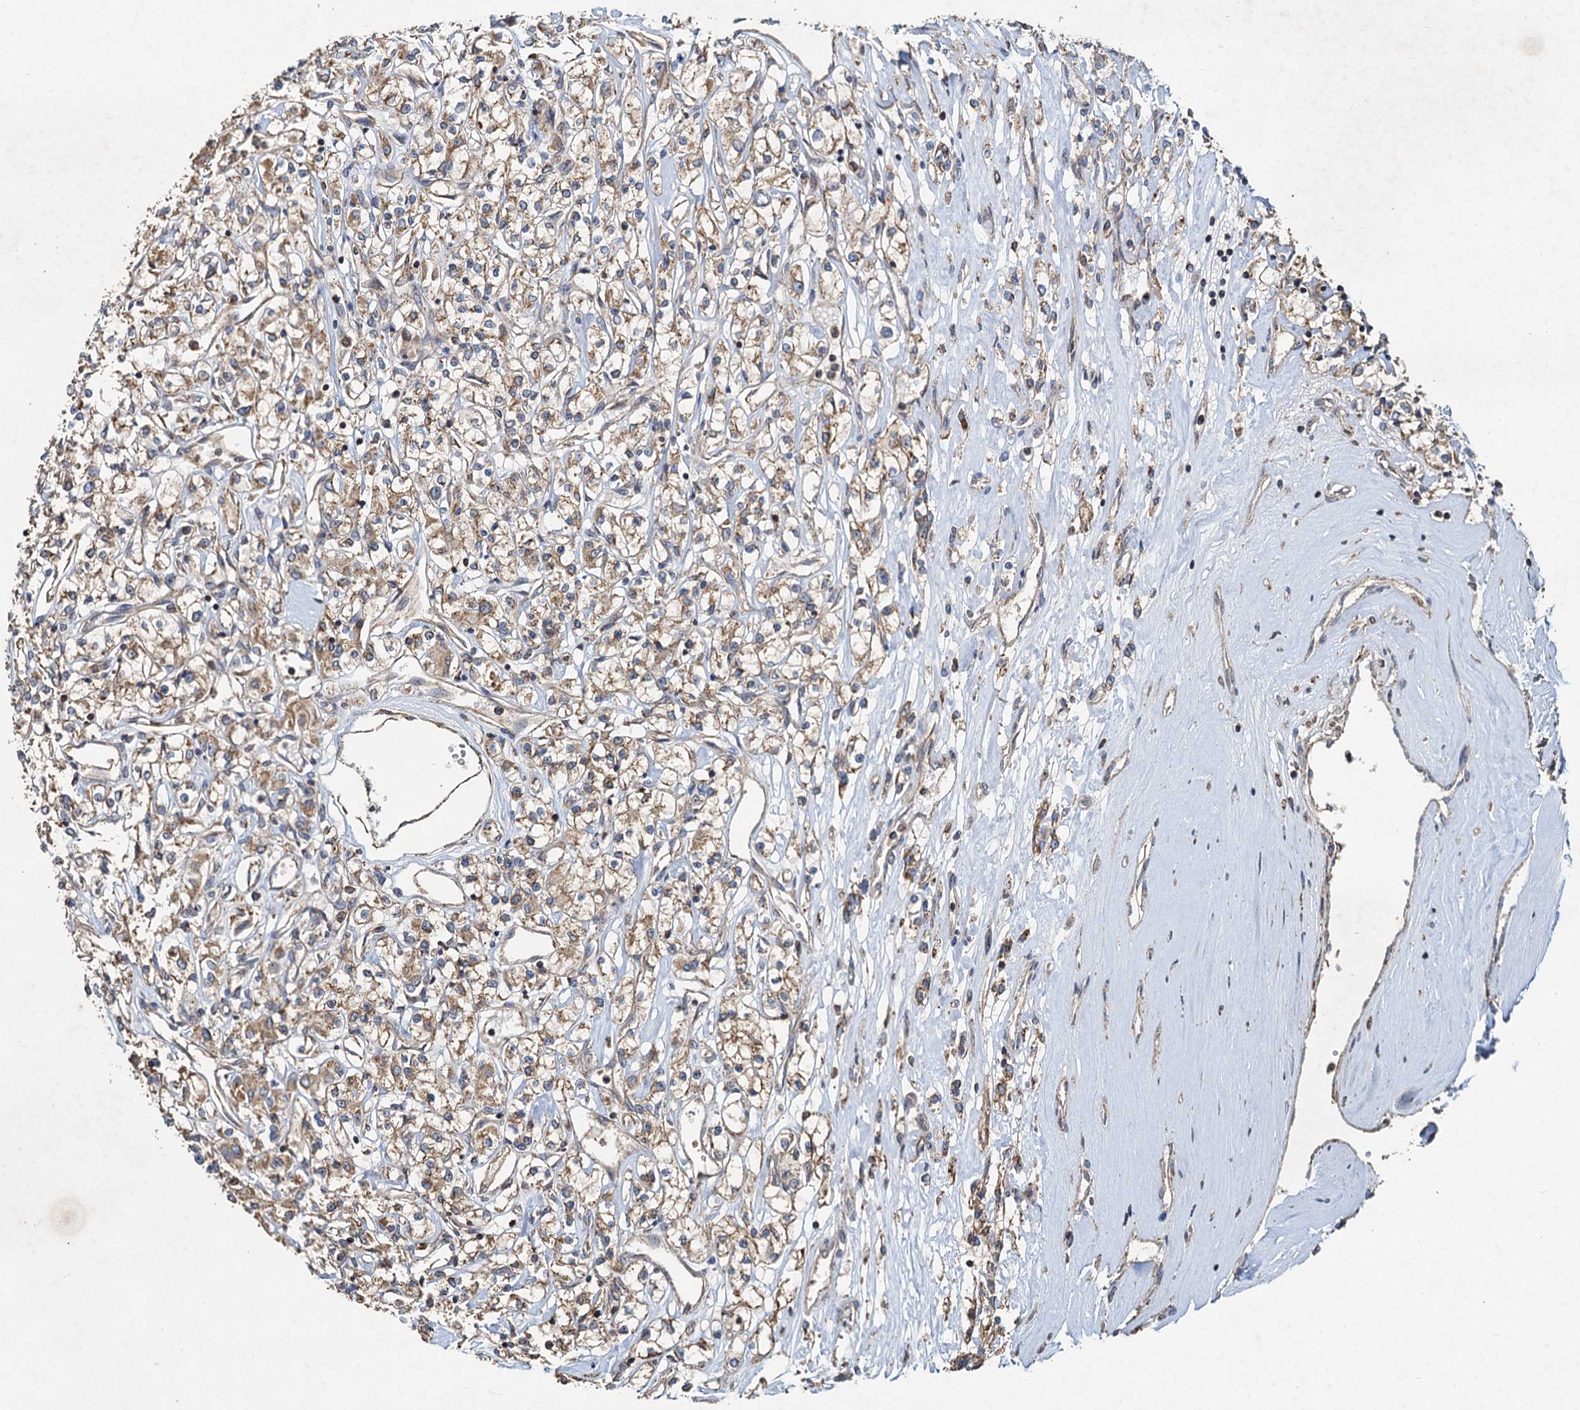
{"staining": {"intensity": "moderate", "quantity": ">75%", "location": "cytoplasmic/membranous"}, "tissue": "renal cancer", "cell_type": "Tumor cells", "image_type": "cancer", "snomed": [{"axis": "morphology", "description": "Adenocarcinoma, NOS"}, {"axis": "topography", "description": "Kidney"}], "caption": "A brown stain highlights moderate cytoplasmic/membranous positivity of a protein in human renal cancer (adenocarcinoma) tumor cells.", "gene": "SDS", "patient": {"sex": "female", "age": 59}}